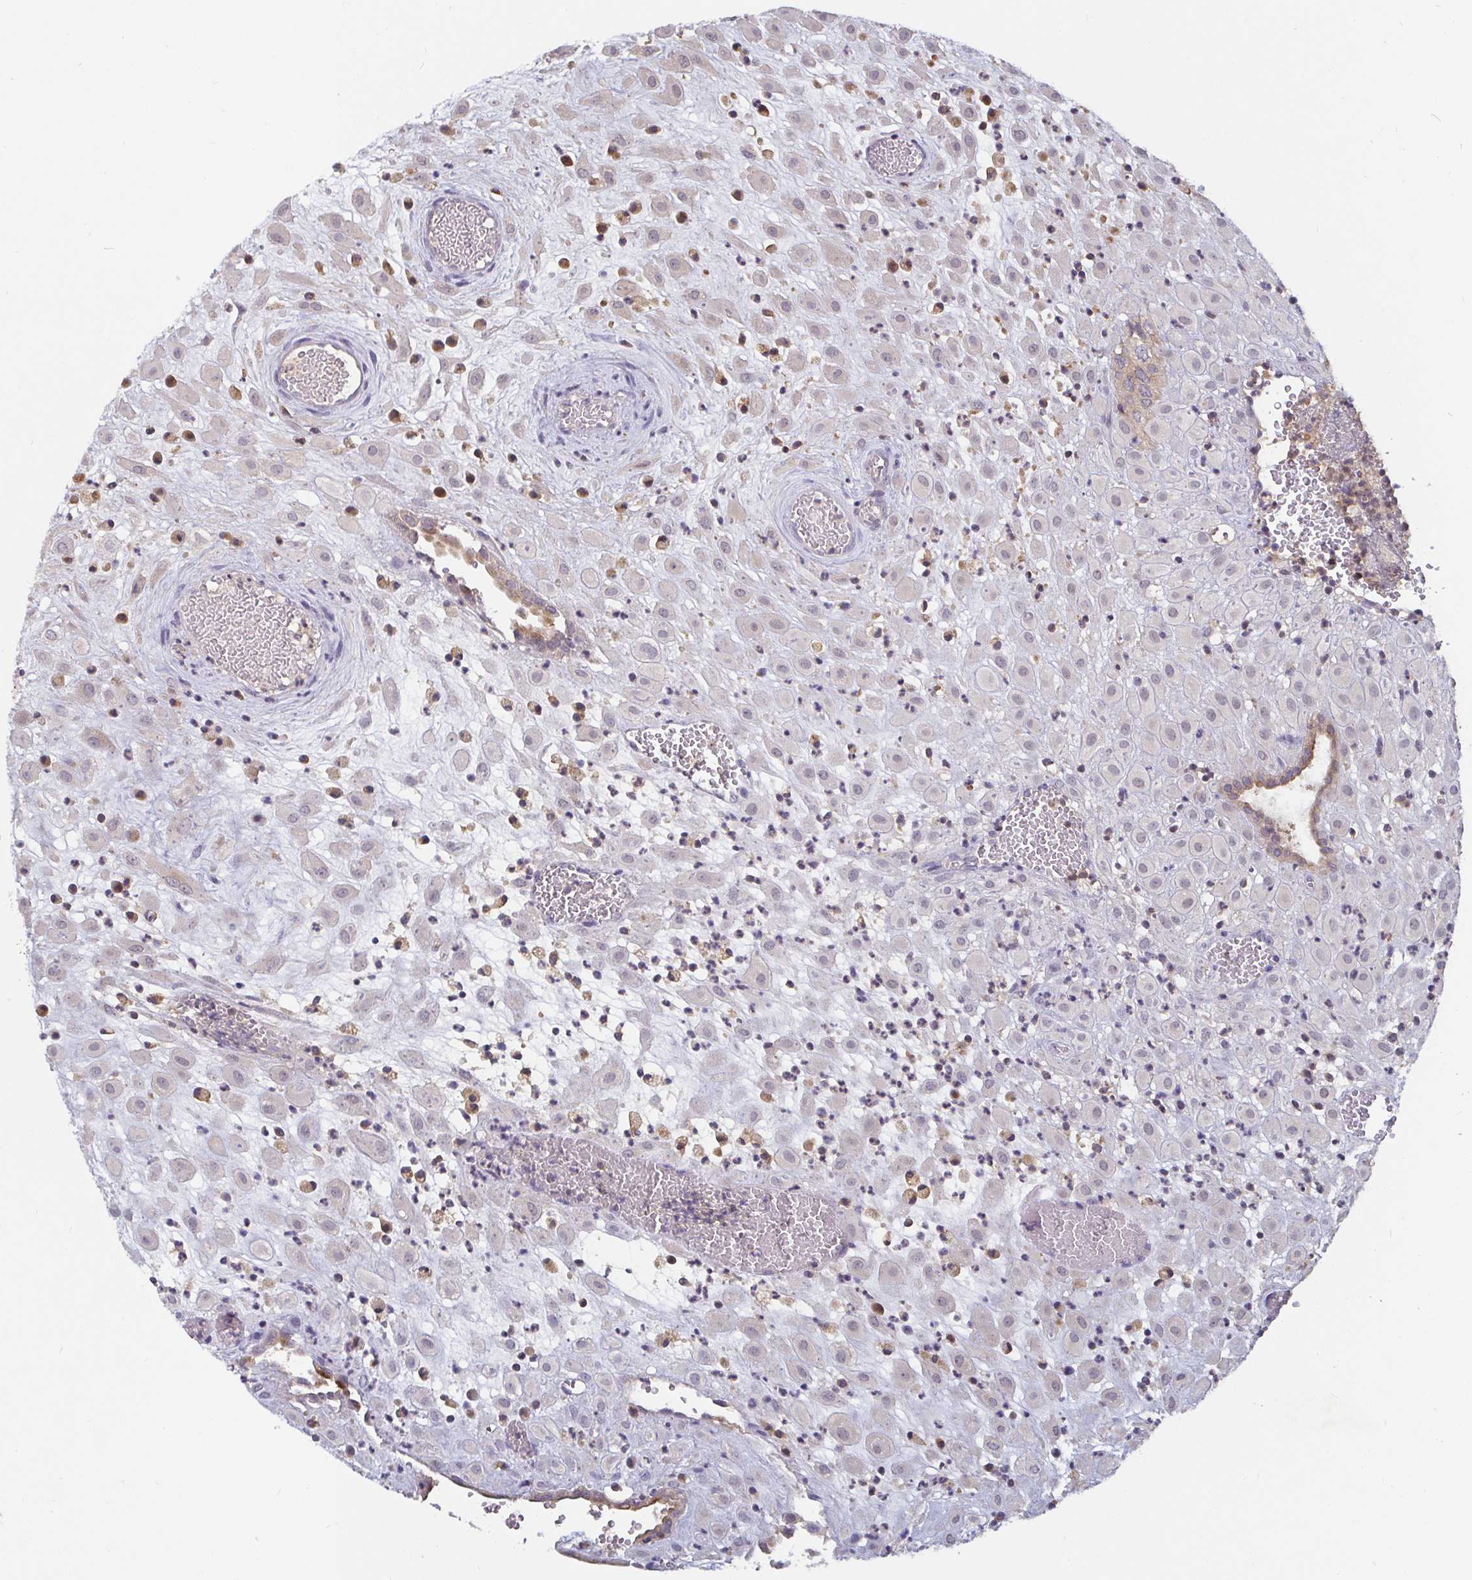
{"staining": {"intensity": "negative", "quantity": "none", "location": "none"}, "tissue": "placenta", "cell_type": "Decidual cells", "image_type": "normal", "snomed": [{"axis": "morphology", "description": "Normal tissue, NOS"}, {"axis": "topography", "description": "Placenta"}], "caption": "Histopathology image shows no significant protein expression in decidual cells of benign placenta. (DAB (3,3'-diaminobenzidine) immunohistochemistry (IHC), high magnification).", "gene": "CDH18", "patient": {"sex": "female", "age": 24}}